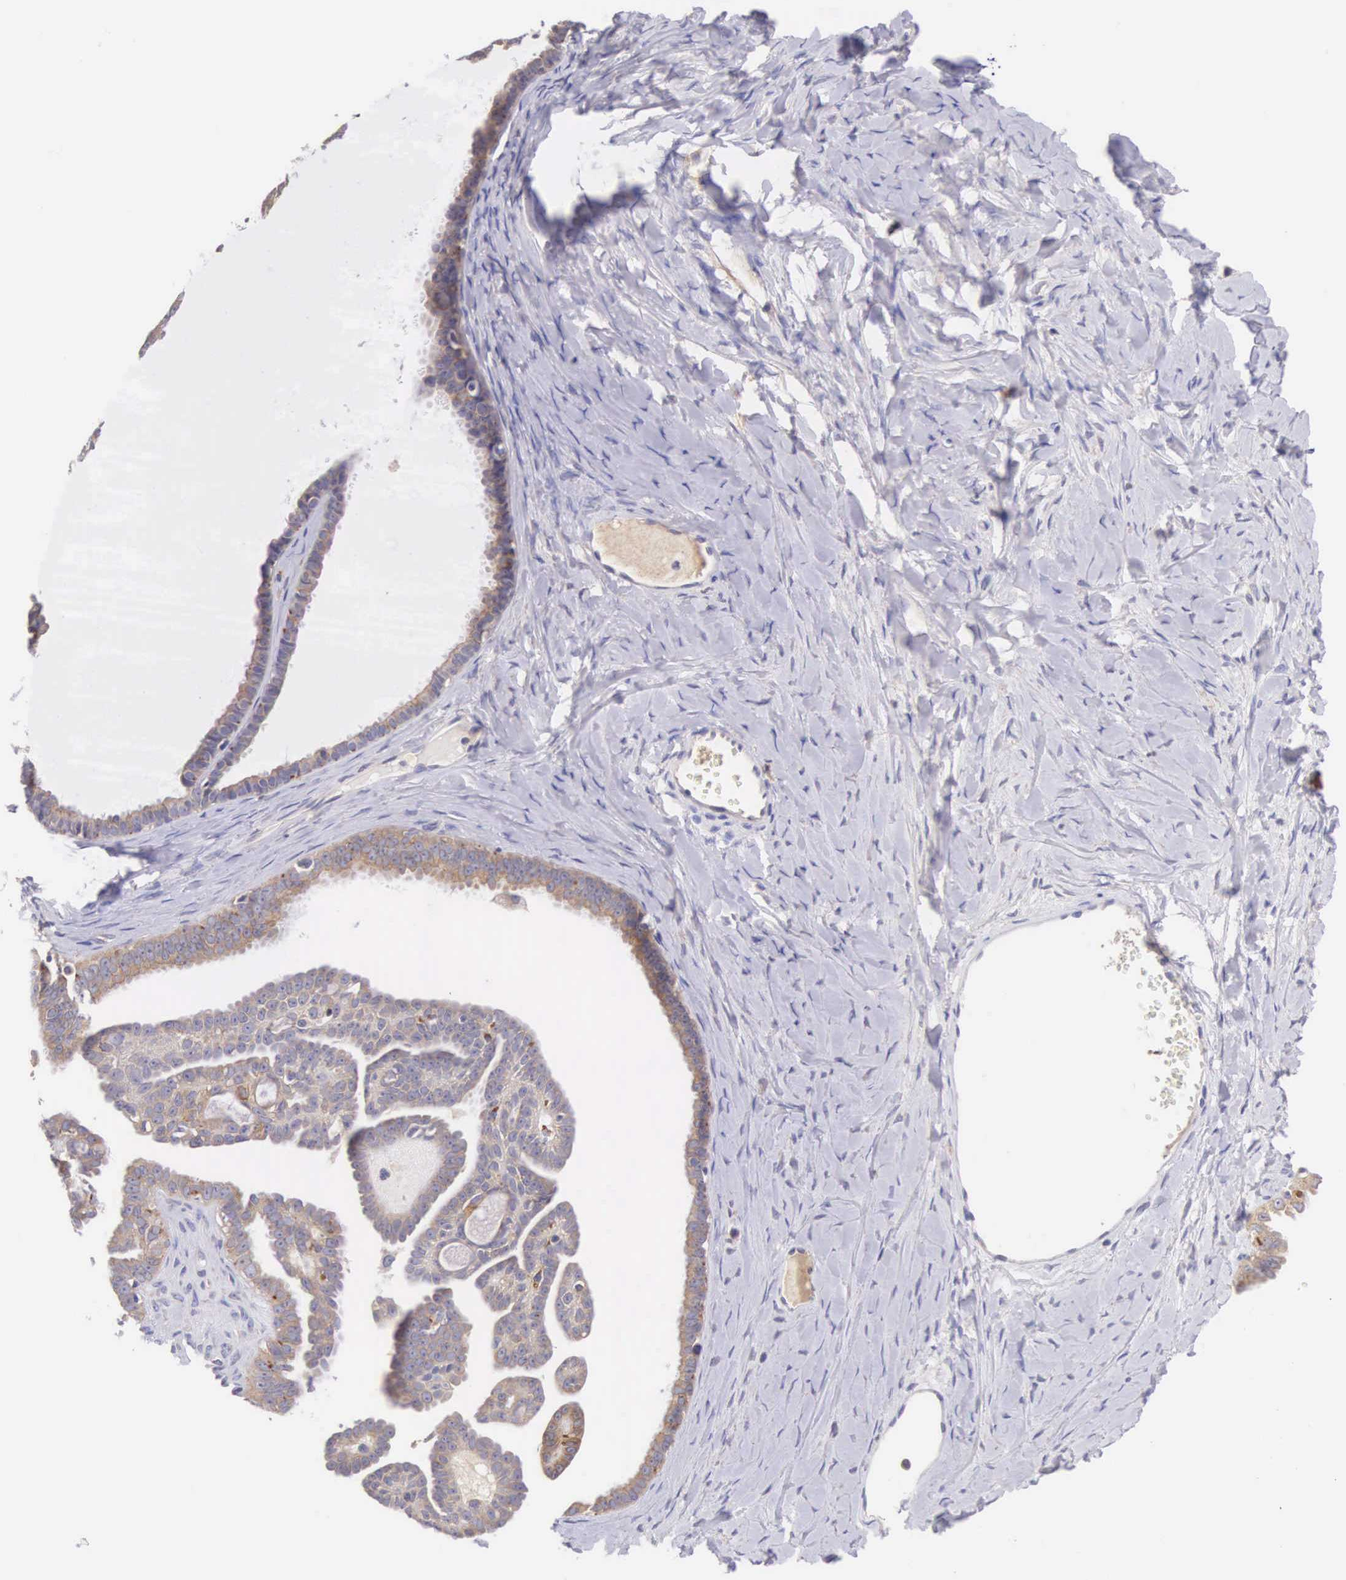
{"staining": {"intensity": "weak", "quantity": "25%-75%", "location": "cytoplasmic/membranous"}, "tissue": "ovarian cancer", "cell_type": "Tumor cells", "image_type": "cancer", "snomed": [{"axis": "morphology", "description": "Cystadenocarcinoma, serous, NOS"}, {"axis": "topography", "description": "Ovary"}], "caption": "Immunohistochemistry (IHC) micrograph of ovarian cancer (serous cystadenocarcinoma) stained for a protein (brown), which exhibits low levels of weak cytoplasmic/membranous expression in approximately 25%-75% of tumor cells.", "gene": "NSDHL", "patient": {"sex": "female", "age": 71}}